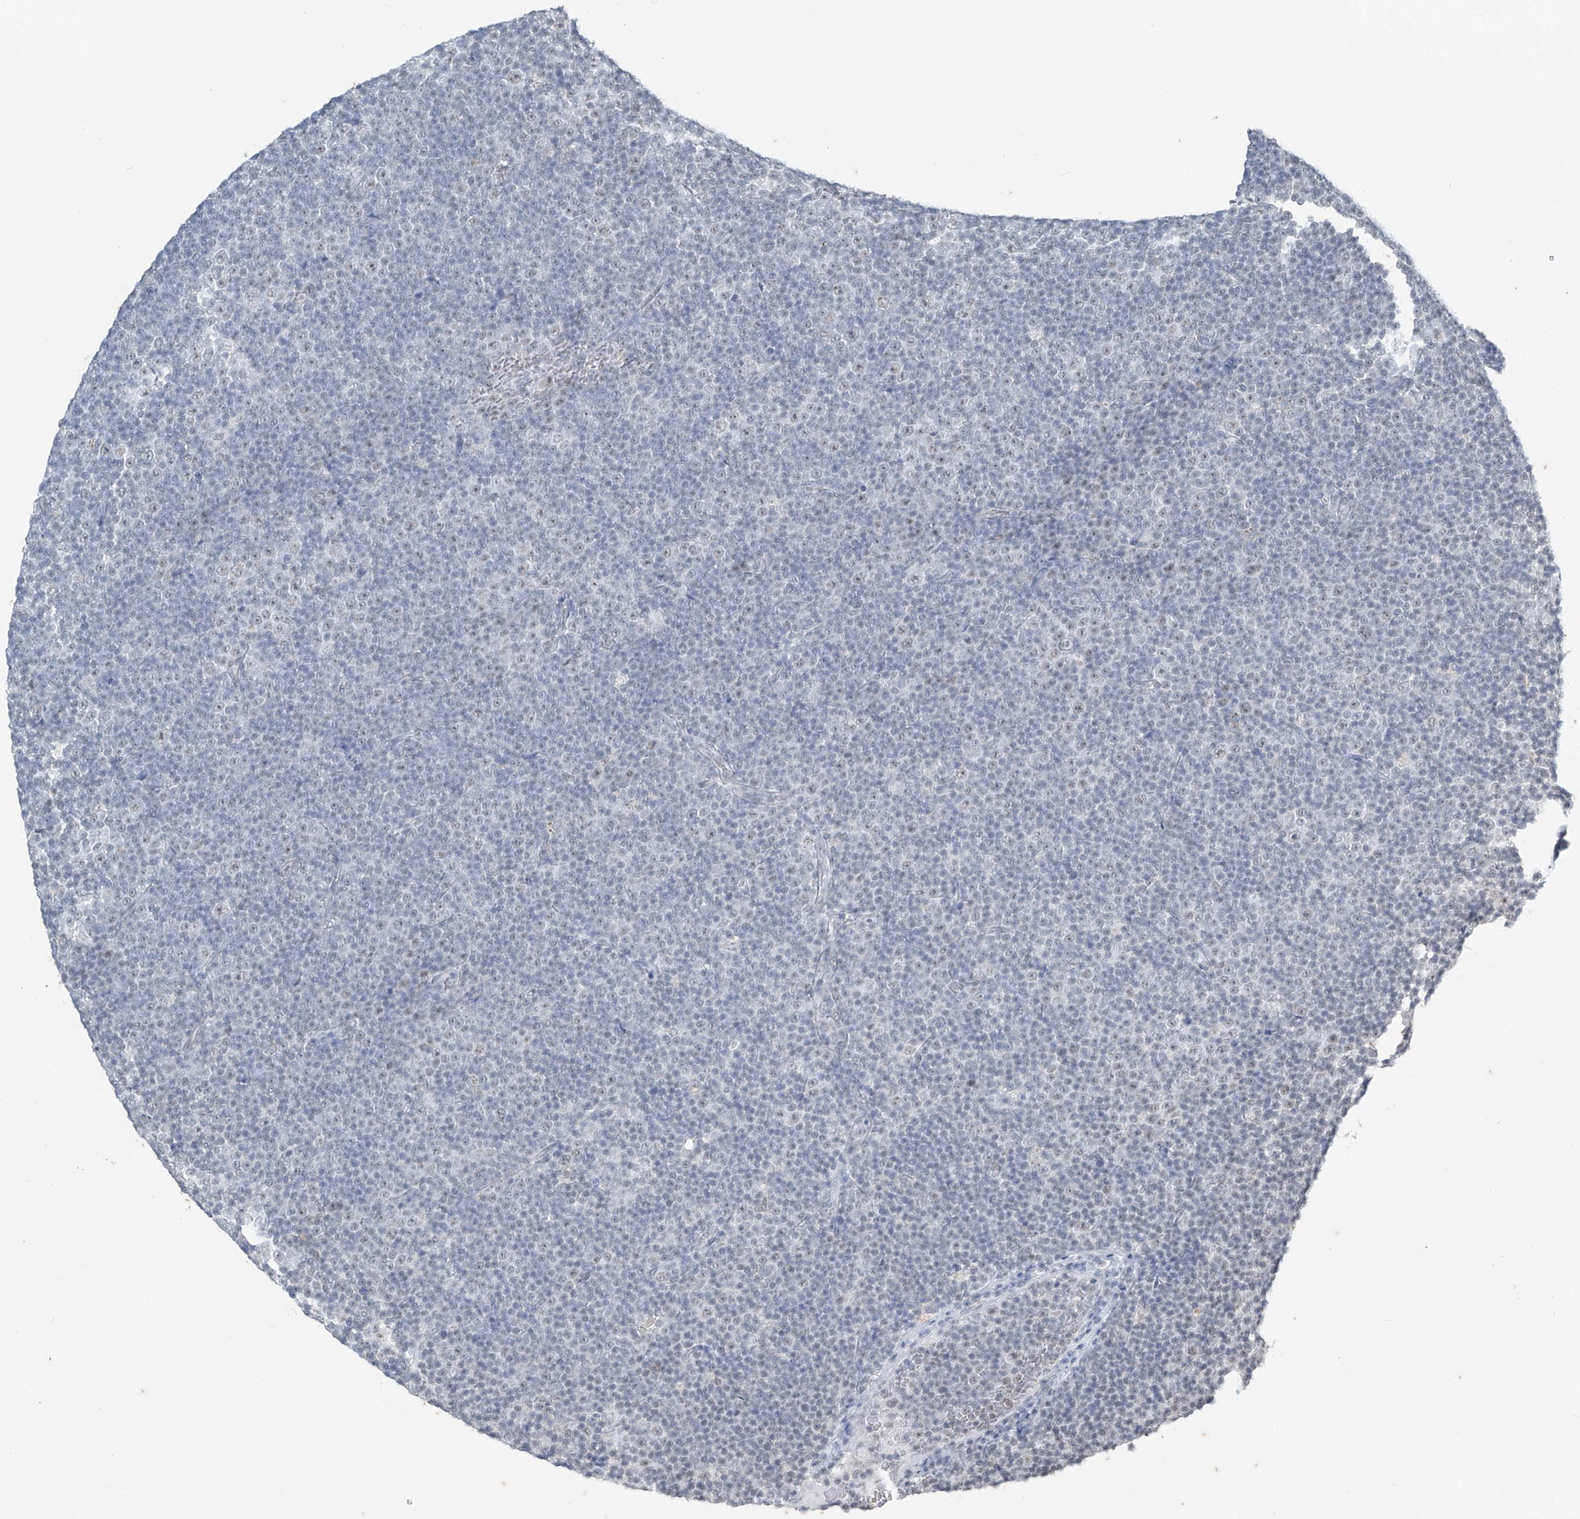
{"staining": {"intensity": "negative", "quantity": "none", "location": "none"}, "tissue": "lymphoma", "cell_type": "Tumor cells", "image_type": "cancer", "snomed": [{"axis": "morphology", "description": "Malignant lymphoma, non-Hodgkin's type, Low grade"}, {"axis": "topography", "description": "Lymph node"}], "caption": "Human malignant lymphoma, non-Hodgkin's type (low-grade) stained for a protein using immunohistochemistry reveals no expression in tumor cells.", "gene": "TFEC", "patient": {"sex": "female", "age": 67}}